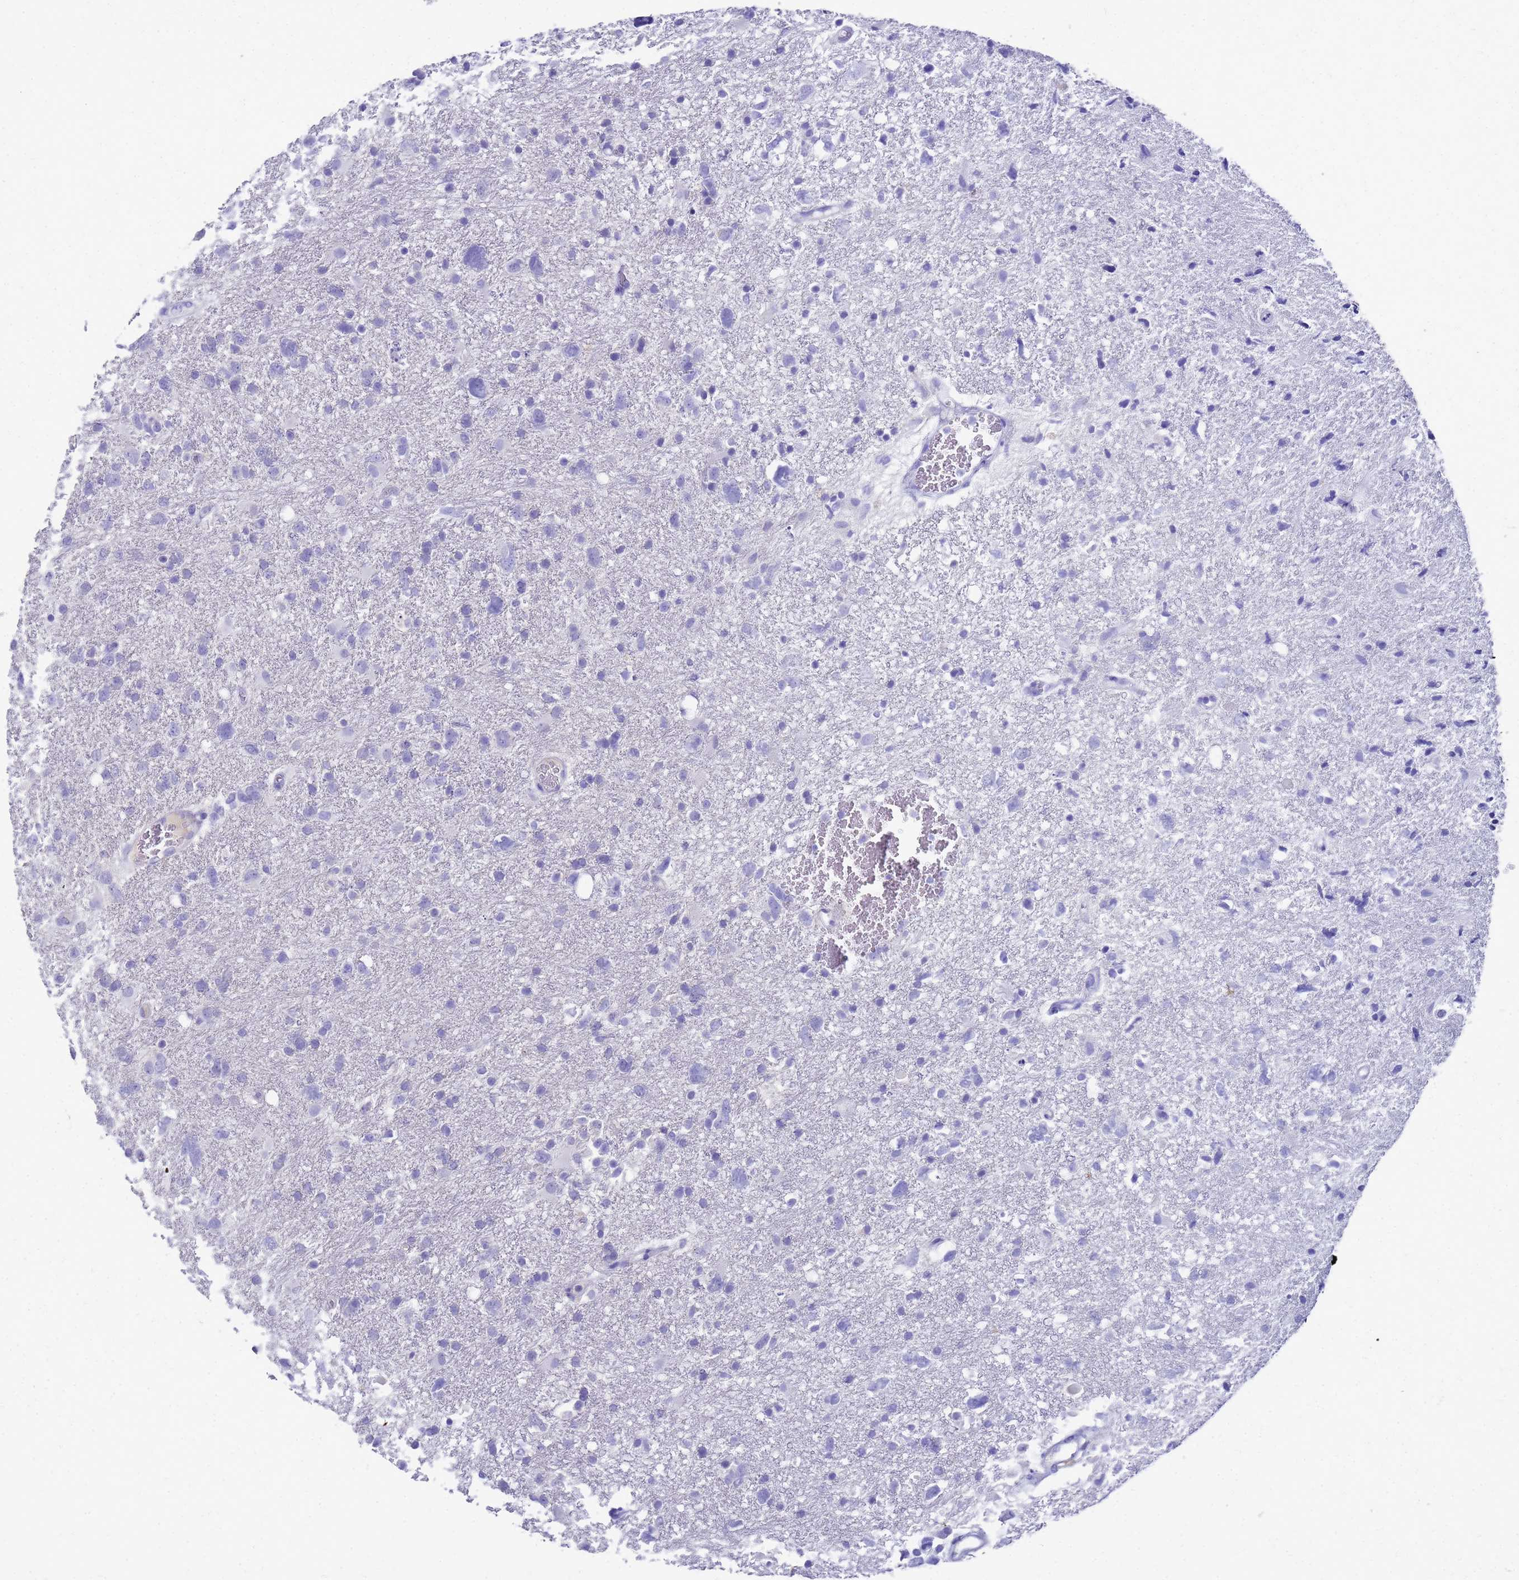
{"staining": {"intensity": "negative", "quantity": "none", "location": "none"}, "tissue": "glioma", "cell_type": "Tumor cells", "image_type": "cancer", "snomed": [{"axis": "morphology", "description": "Glioma, malignant, High grade"}, {"axis": "topography", "description": "Brain"}], "caption": "This is a micrograph of IHC staining of glioma, which shows no positivity in tumor cells.", "gene": "MS4A13", "patient": {"sex": "male", "age": 61}}